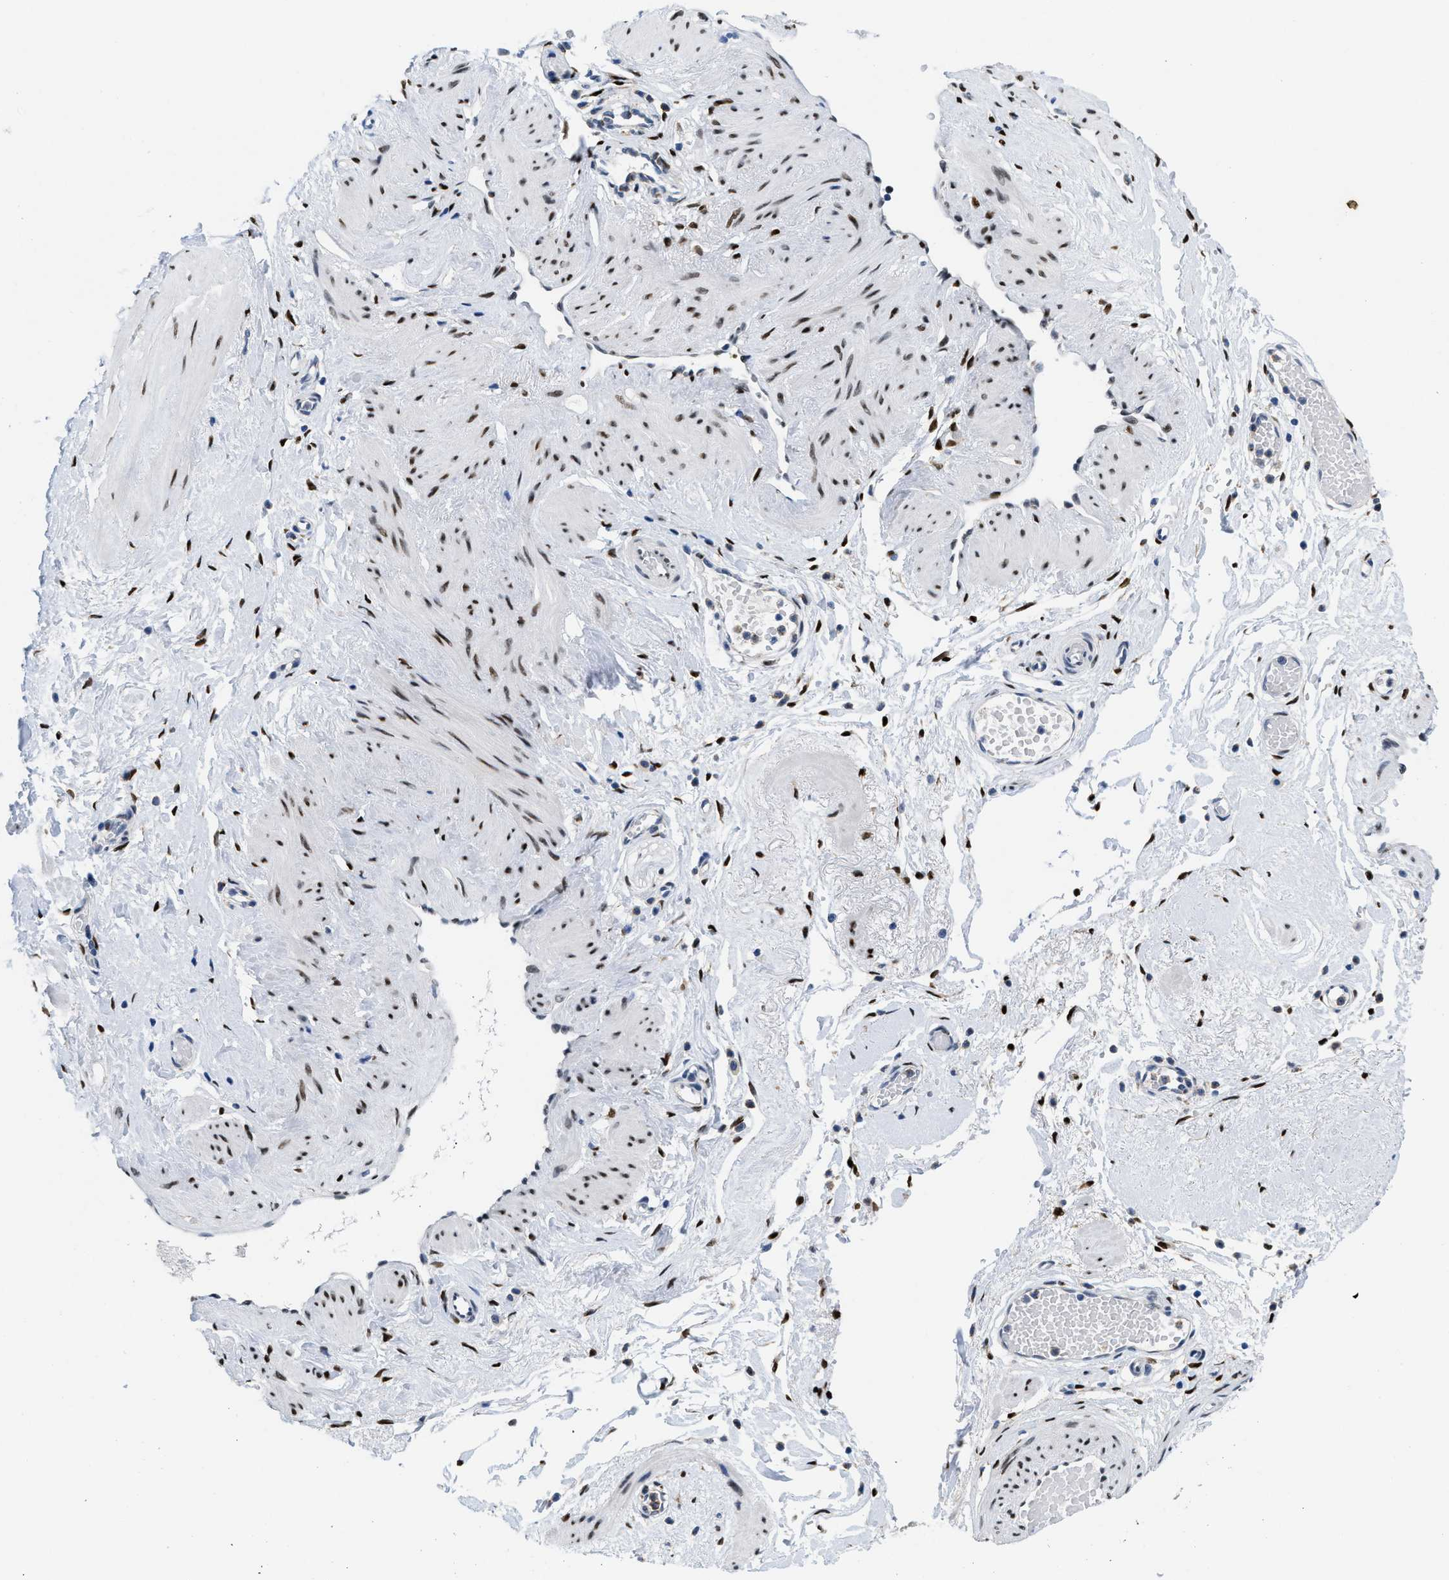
{"staining": {"intensity": "moderate", "quantity": ">75%", "location": "nuclear"}, "tissue": "adipose tissue", "cell_type": "Adipocytes", "image_type": "normal", "snomed": [{"axis": "morphology", "description": "Normal tissue, NOS"}, {"axis": "topography", "description": "Soft tissue"}, {"axis": "topography", "description": "Vascular tissue"}], "caption": "Brown immunohistochemical staining in unremarkable adipose tissue demonstrates moderate nuclear positivity in approximately >75% of adipocytes.", "gene": "NFIX", "patient": {"sex": "female", "age": 35}}